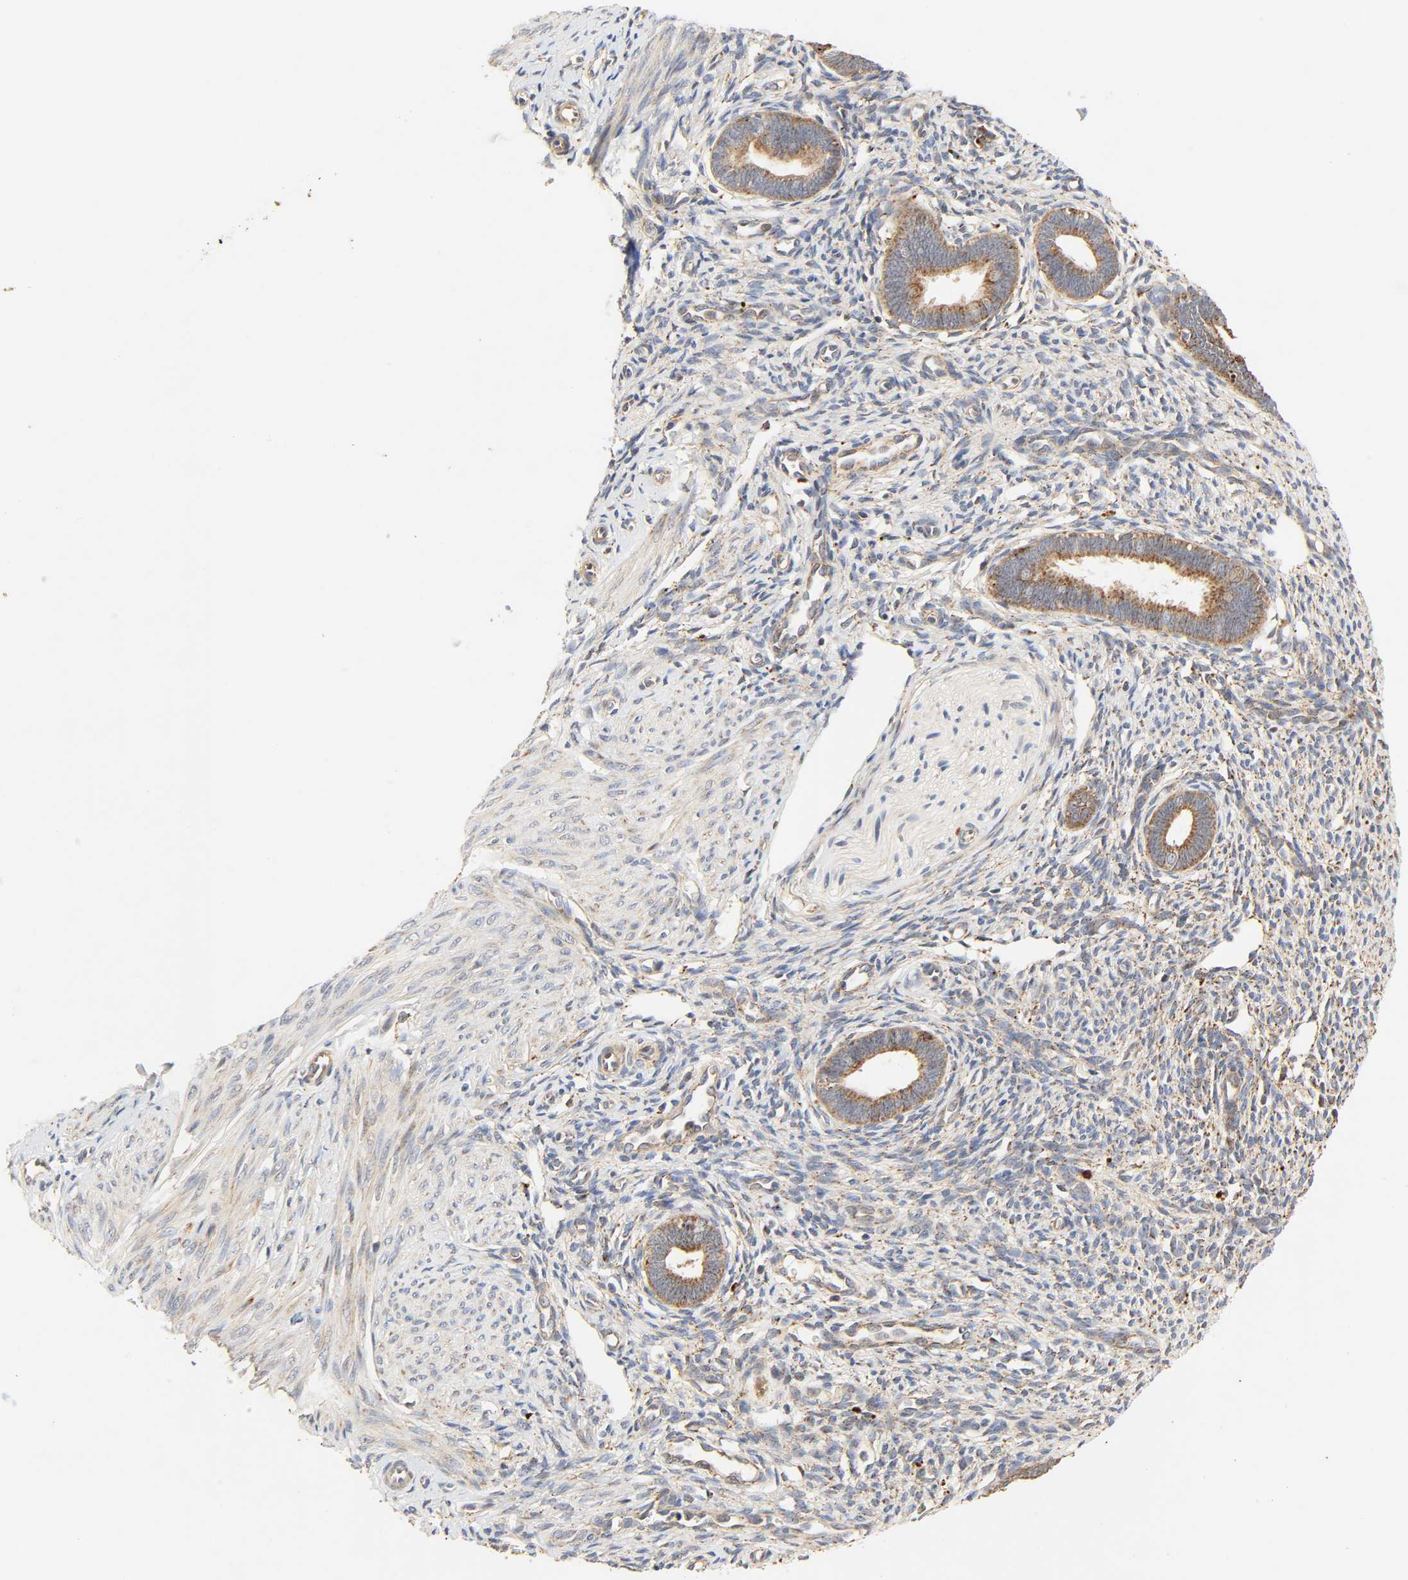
{"staining": {"intensity": "weak", "quantity": "<25%", "location": "cytoplasmic/membranous"}, "tissue": "endometrium", "cell_type": "Cells in endometrial stroma", "image_type": "normal", "snomed": [{"axis": "morphology", "description": "Normal tissue, NOS"}, {"axis": "topography", "description": "Endometrium"}], "caption": "A high-resolution photomicrograph shows immunohistochemistry staining of unremarkable endometrium, which displays no significant positivity in cells in endometrial stroma.", "gene": "MAPK6", "patient": {"sex": "female", "age": 27}}